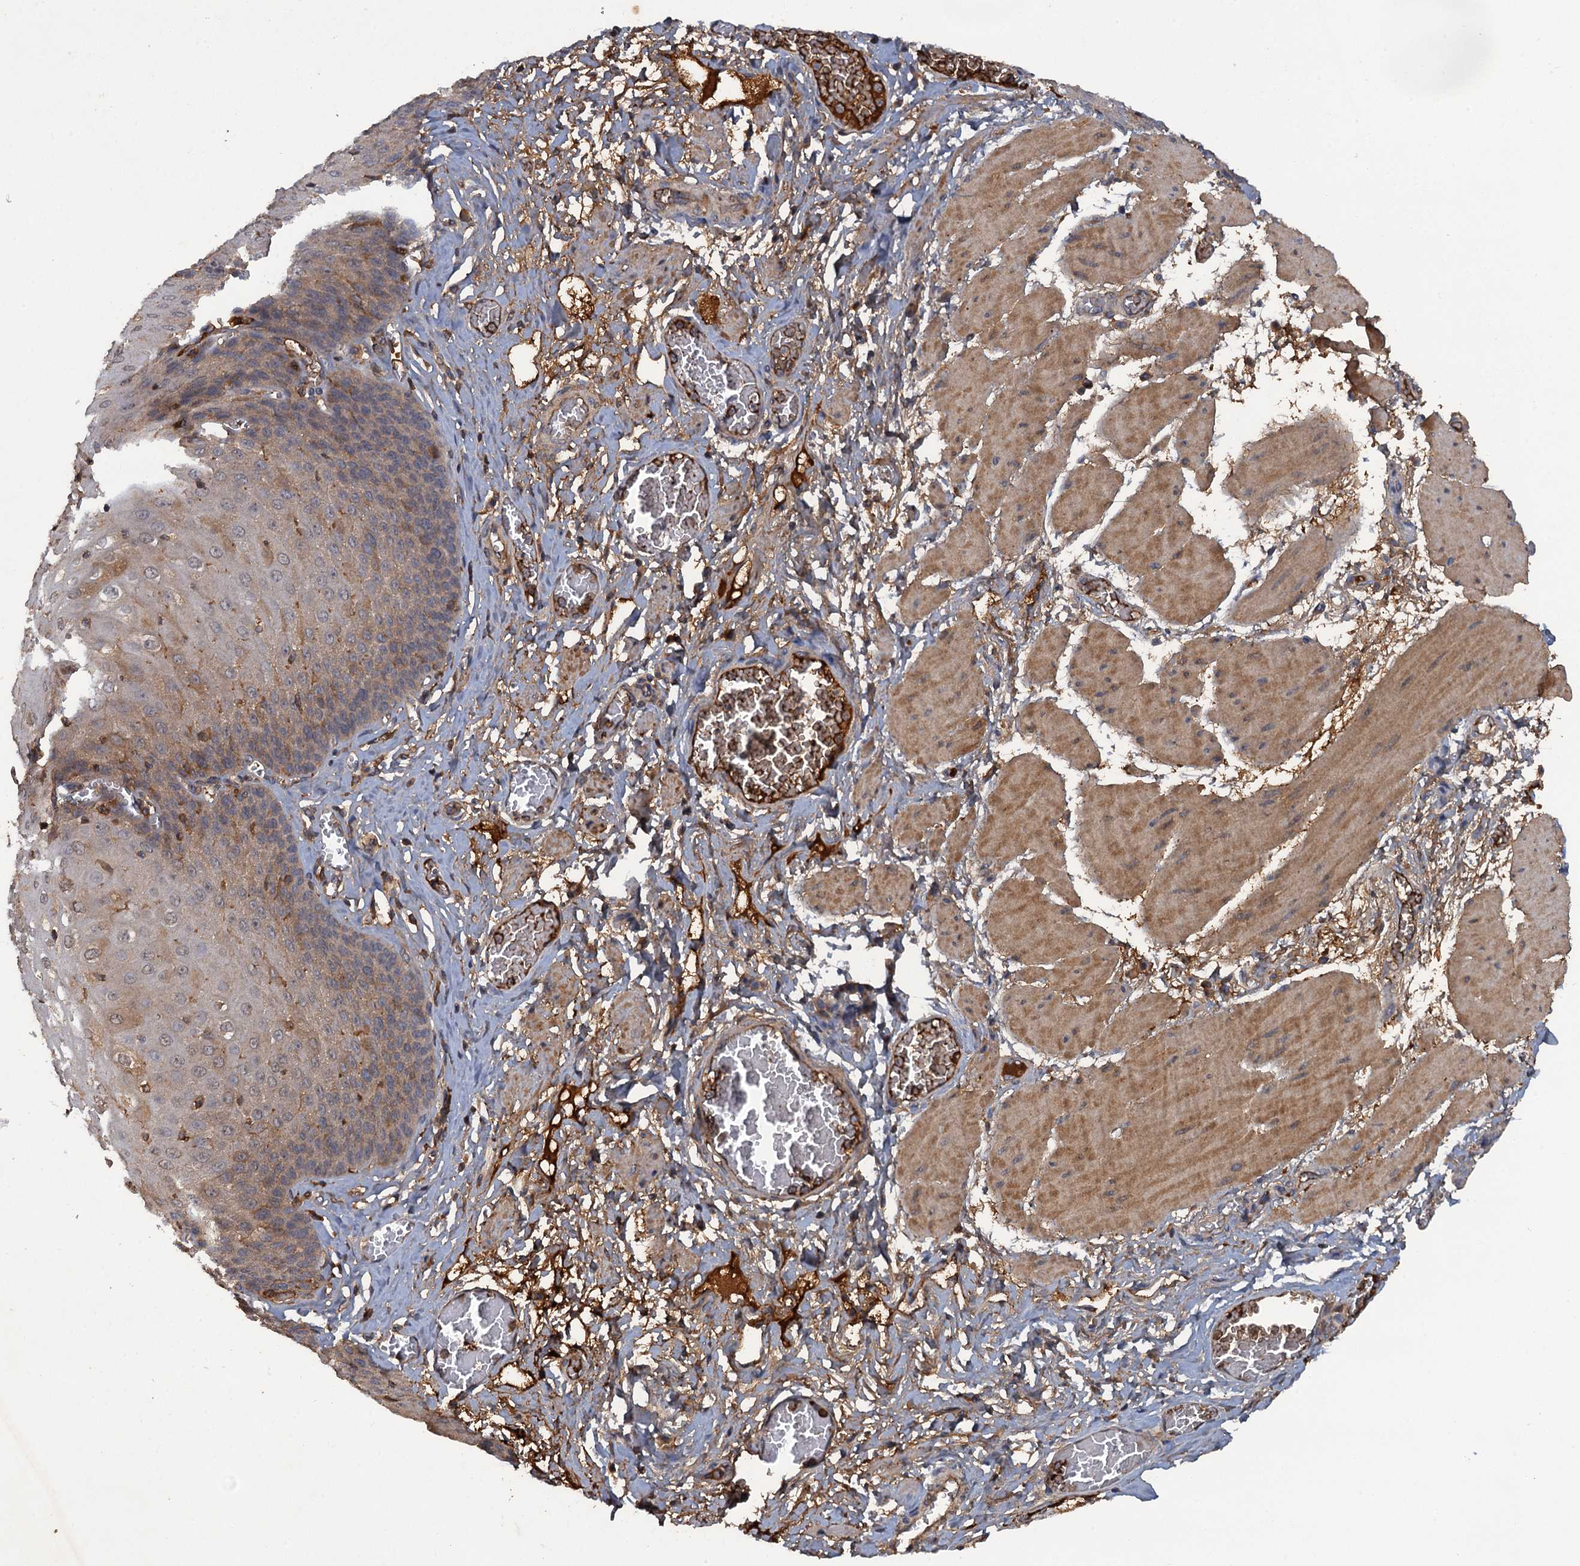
{"staining": {"intensity": "weak", "quantity": "25%-75%", "location": "cytoplasmic/membranous"}, "tissue": "esophagus", "cell_type": "Squamous epithelial cells", "image_type": "normal", "snomed": [{"axis": "morphology", "description": "Normal tissue, NOS"}, {"axis": "topography", "description": "Esophagus"}], "caption": "Esophagus stained for a protein shows weak cytoplasmic/membranous positivity in squamous epithelial cells. Using DAB (brown) and hematoxylin (blue) stains, captured at high magnification using brightfield microscopy.", "gene": "HAPLN3", "patient": {"sex": "male", "age": 60}}